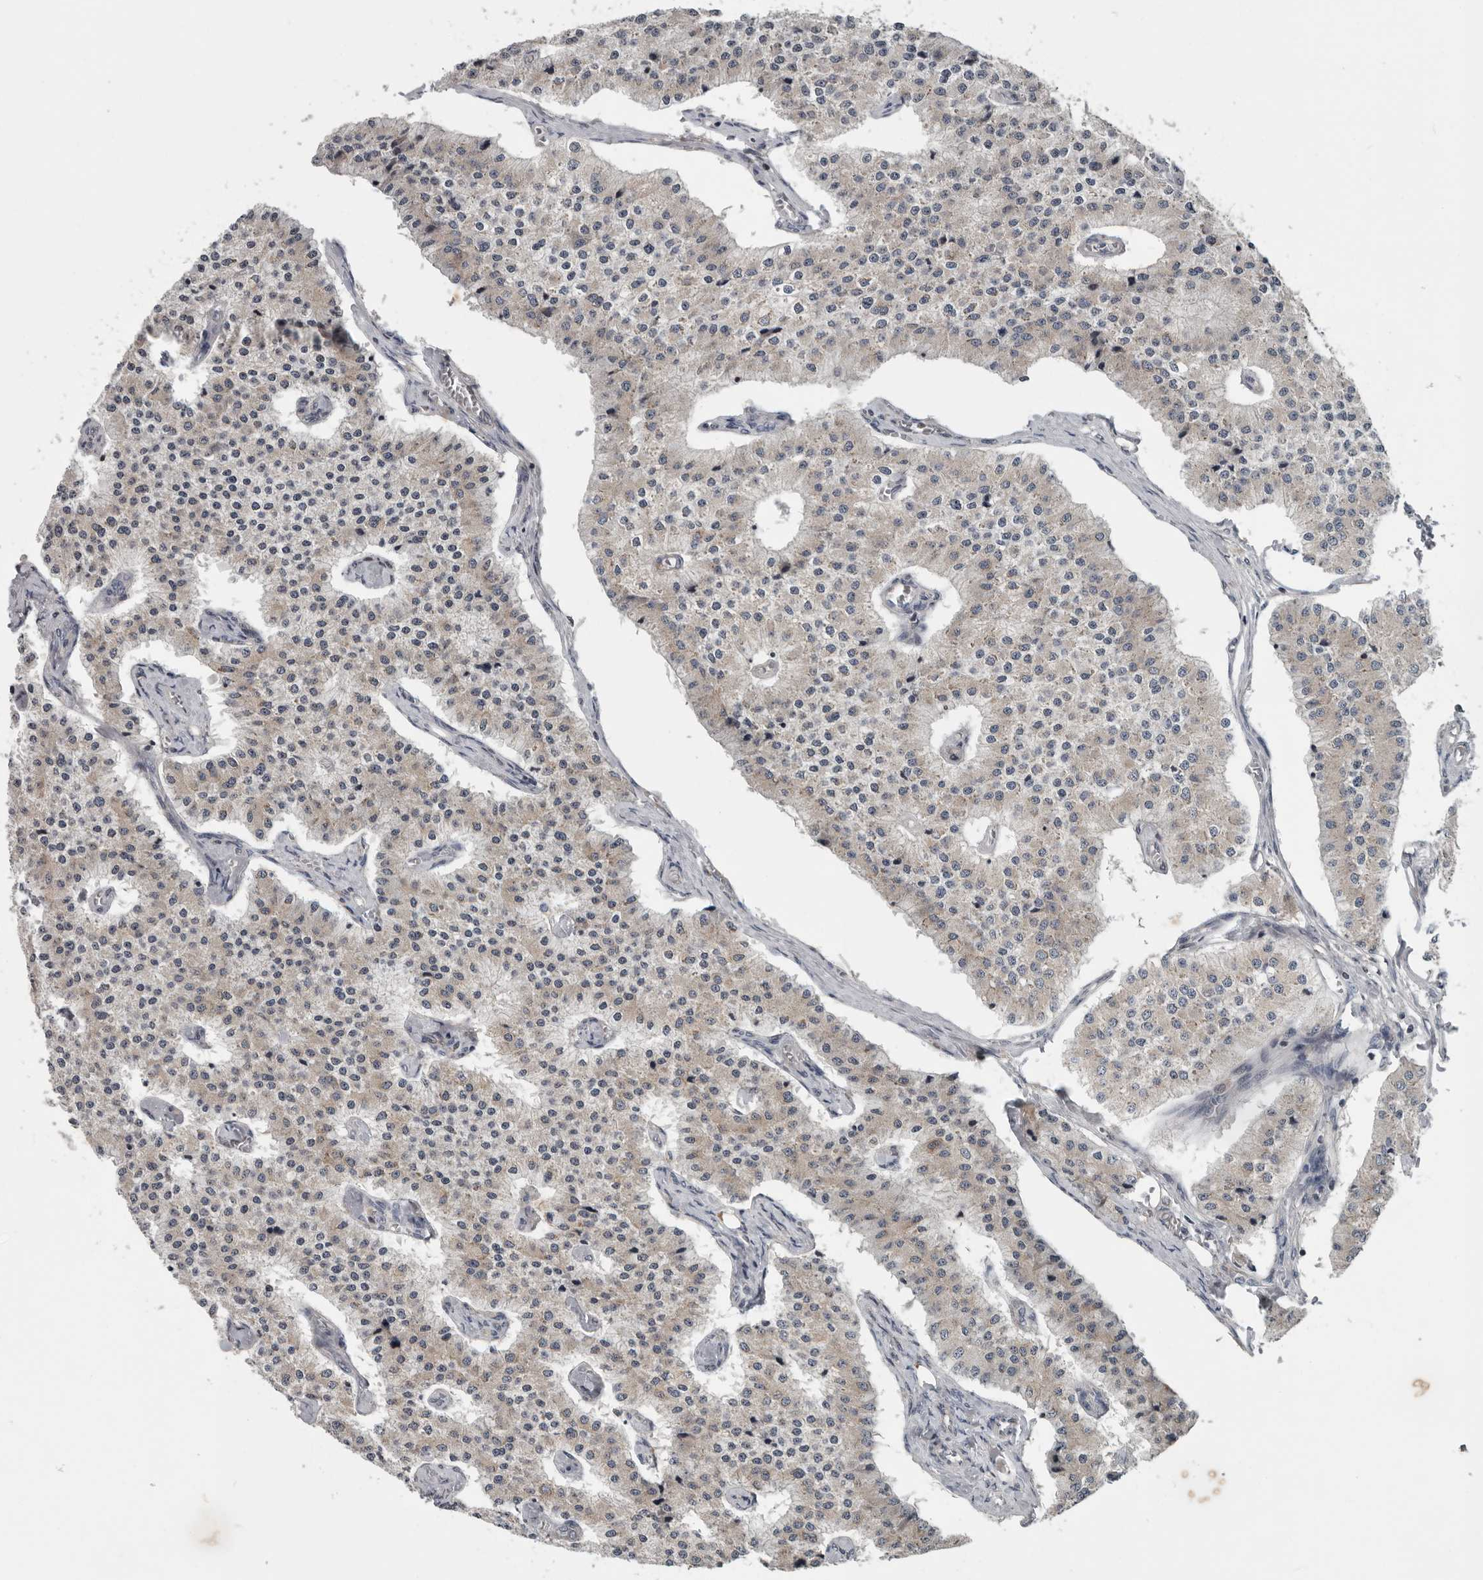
{"staining": {"intensity": "negative", "quantity": "none", "location": "none"}, "tissue": "carcinoid", "cell_type": "Tumor cells", "image_type": "cancer", "snomed": [{"axis": "morphology", "description": "Carcinoid, malignant, NOS"}, {"axis": "topography", "description": "Colon"}], "caption": "DAB (3,3'-diaminobenzidine) immunohistochemical staining of carcinoid (malignant) exhibits no significant expression in tumor cells.", "gene": "TMEM199", "patient": {"sex": "female", "age": 52}}